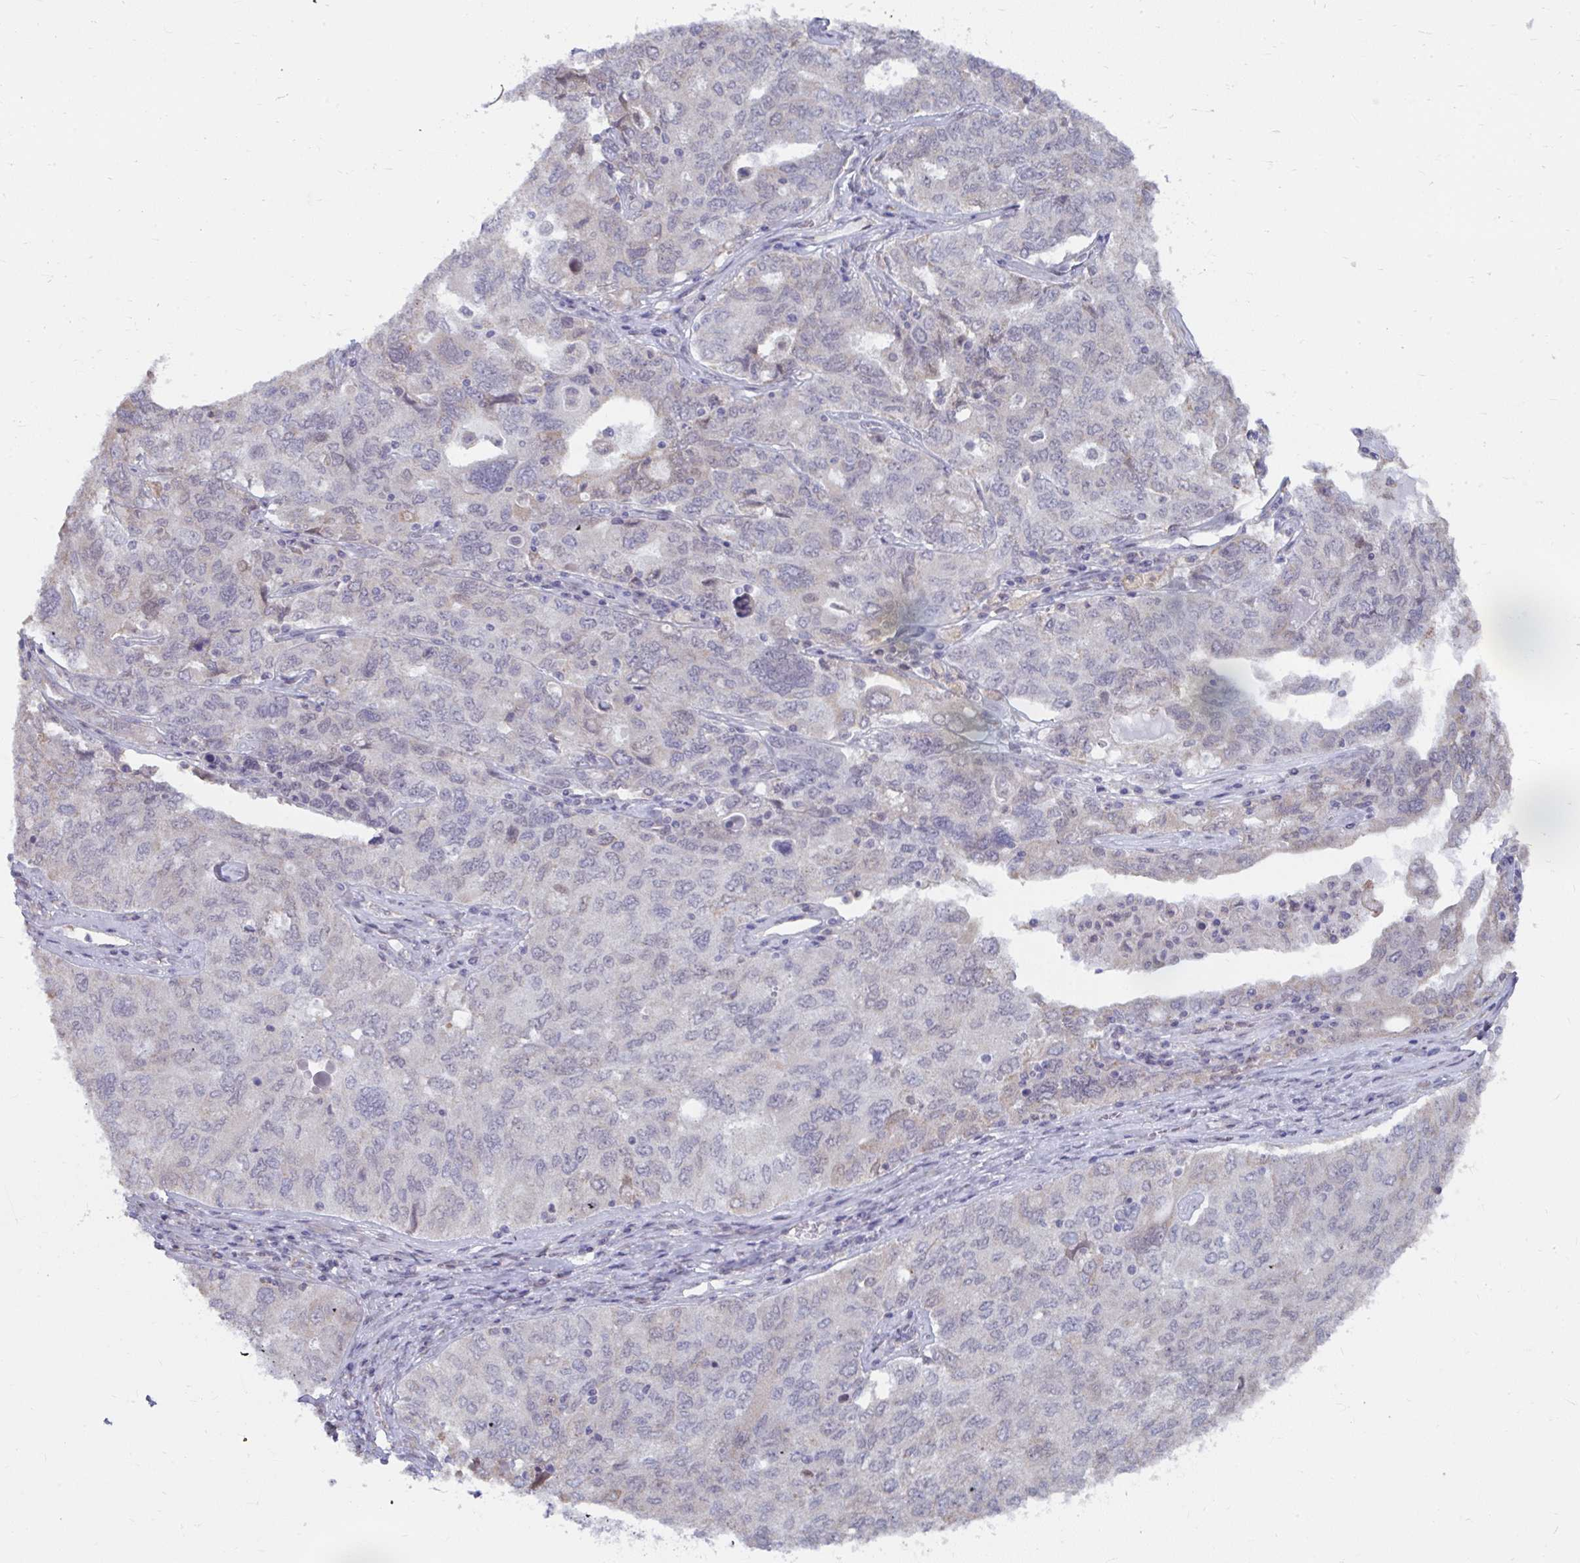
{"staining": {"intensity": "negative", "quantity": "none", "location": "none"}, "tissue": "ovarian cancer", "cell_type": "Tumor cells", "image_type": "cancer", "snomed": [{"axis": "morphology", "description": "Carcinoma, endometroid"}, {"axis": "topography", "description": "Ovary"}], "caption": "Ovarian cancer (endometroid carcinoma) stained for a protein using IHC exhibits no expression tumor cells.", "gene": "NMNAT1", "patient": {"sex": "female", "age": 62}}